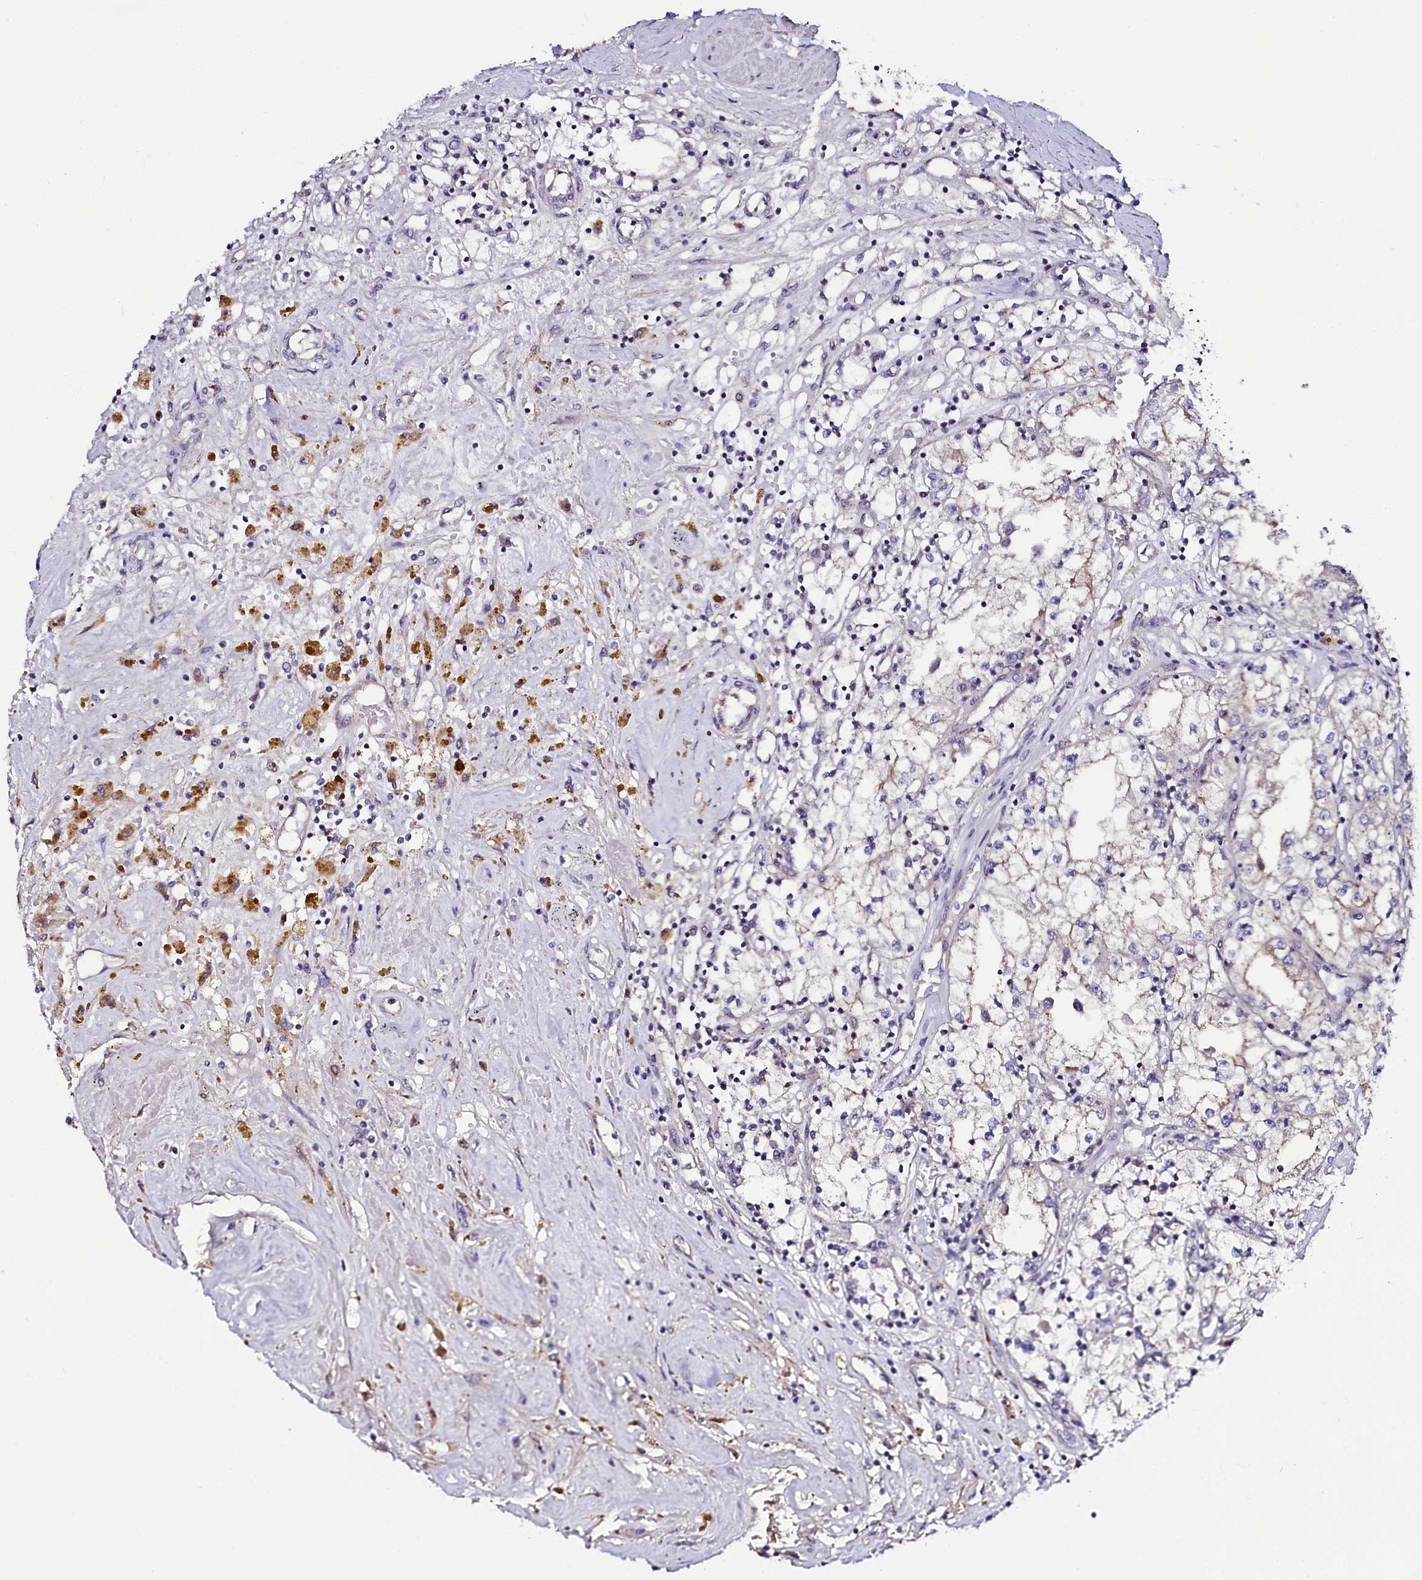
{"staining": {"intensity": "weak", "quantity": "<25%", "location": "cytoplasmic/membranous"}, "tissue": "renal cancer", "cell_type": "Tumor cells", "image_type": "cancer", "snomed": [{"axis": "morphology", "description": "Adenocarcinoma, NOS"}, {"axis": "topography", "description": "Kidney"}], "caption": "A high-resolution photomicrograph shows IHC staining of adenocarcinoma (renal), which demonstrates no significant positivity in tumor cells.", "gene": "USPL1", "patient": {"sex": "male", "age": 56}}